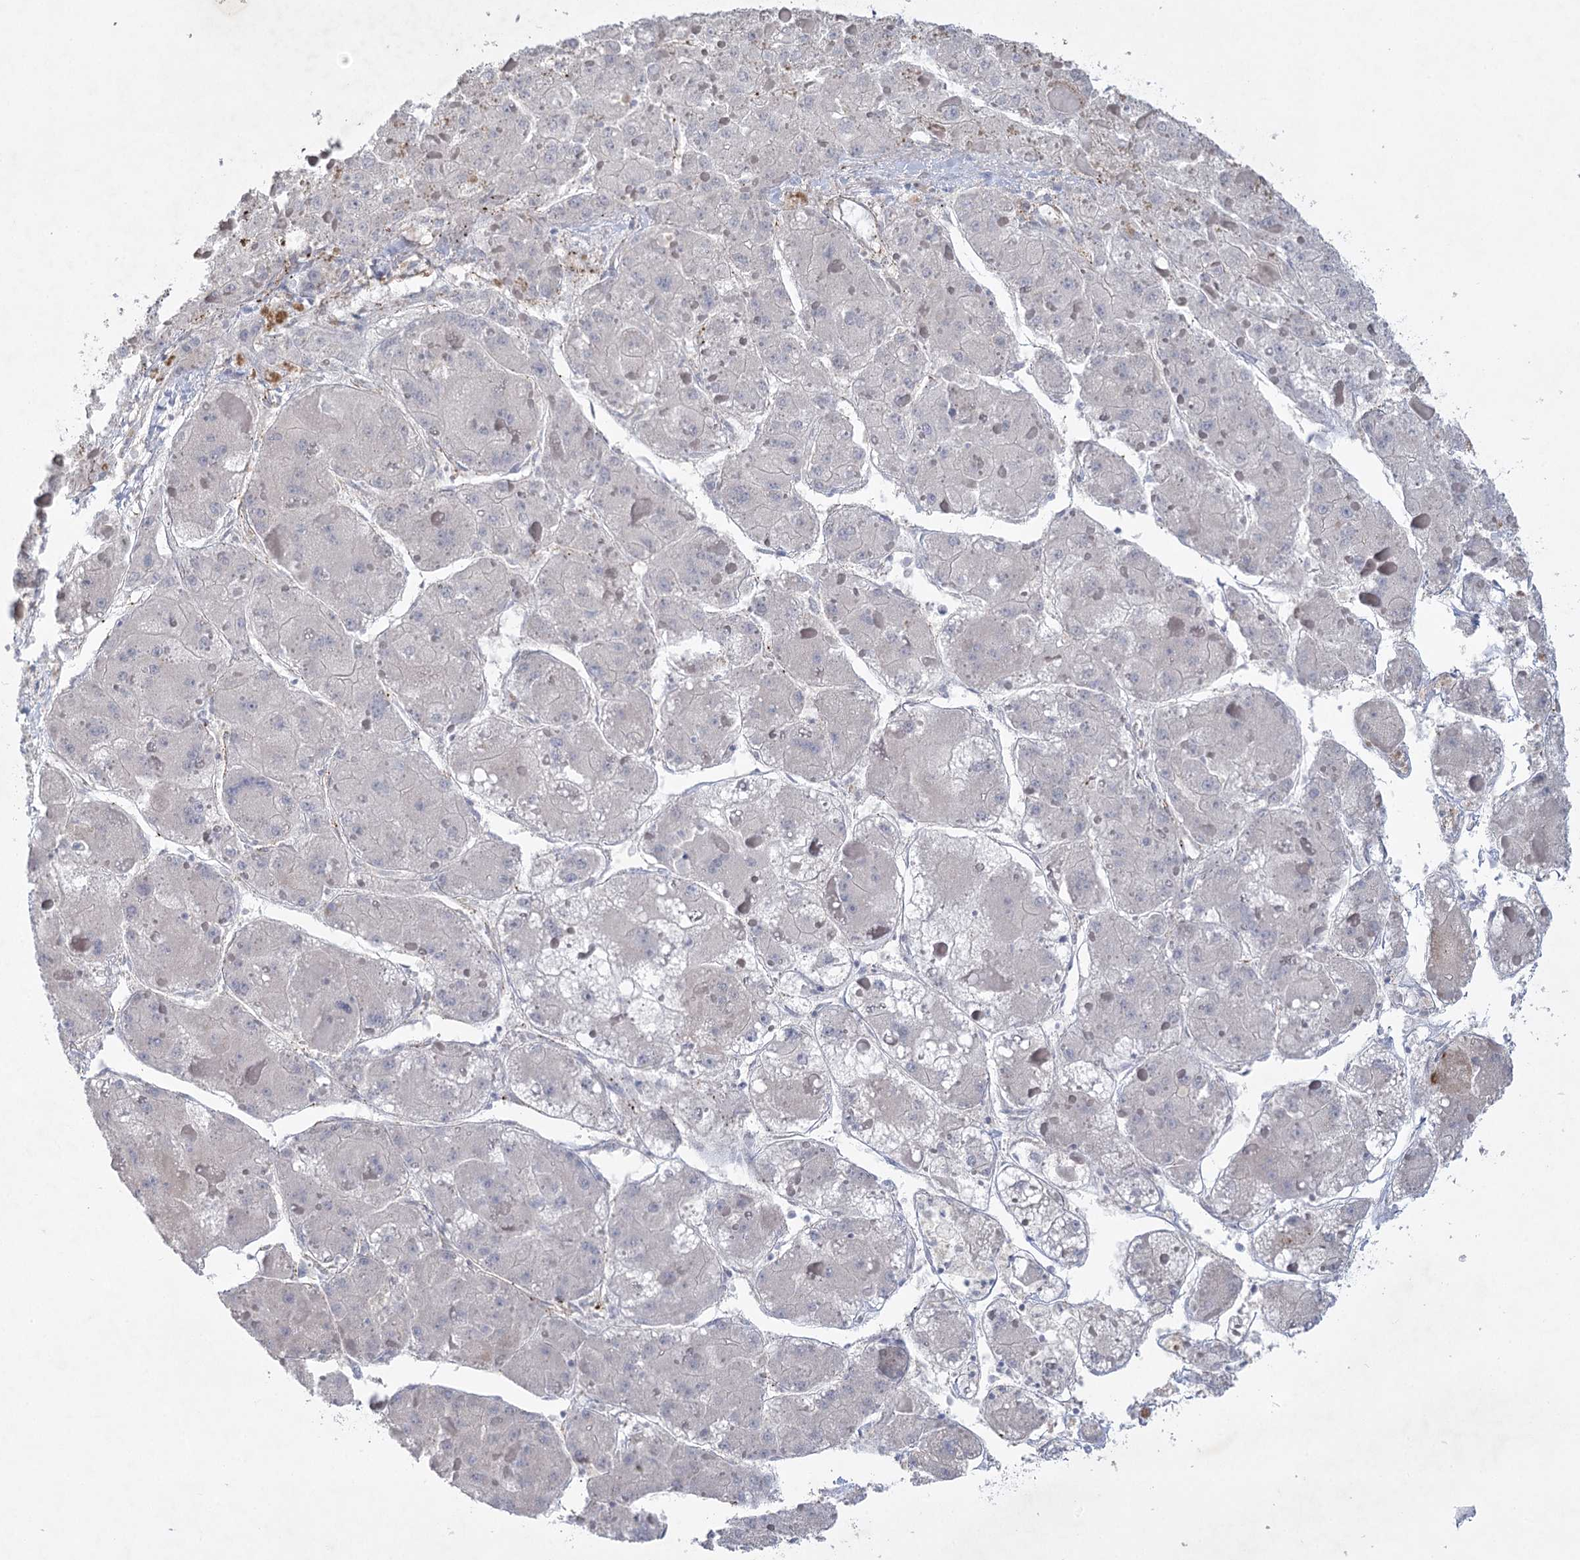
{"staining": {"intensity": "negative", "quantity": "none", "location": "none"}, "tissue": "liver cancer", "cell_type": "Tumor cells", "image_type": "cancer", "snomed": [{"axis": "morphology", "description": "Carcinoma, Hepatocellular, NOS"}, {"axis": "topography", "description": "Liver"}], "caption": "IHC histopathology image of neoplastic tissue: human liver hepatocellular carcinoma stained with DAB (3,3'-diaminobenzidine) shows no significant protein staining in tumor cells.", "gene": "AMTN", "patient": {"sex": "female", "age": 73}}